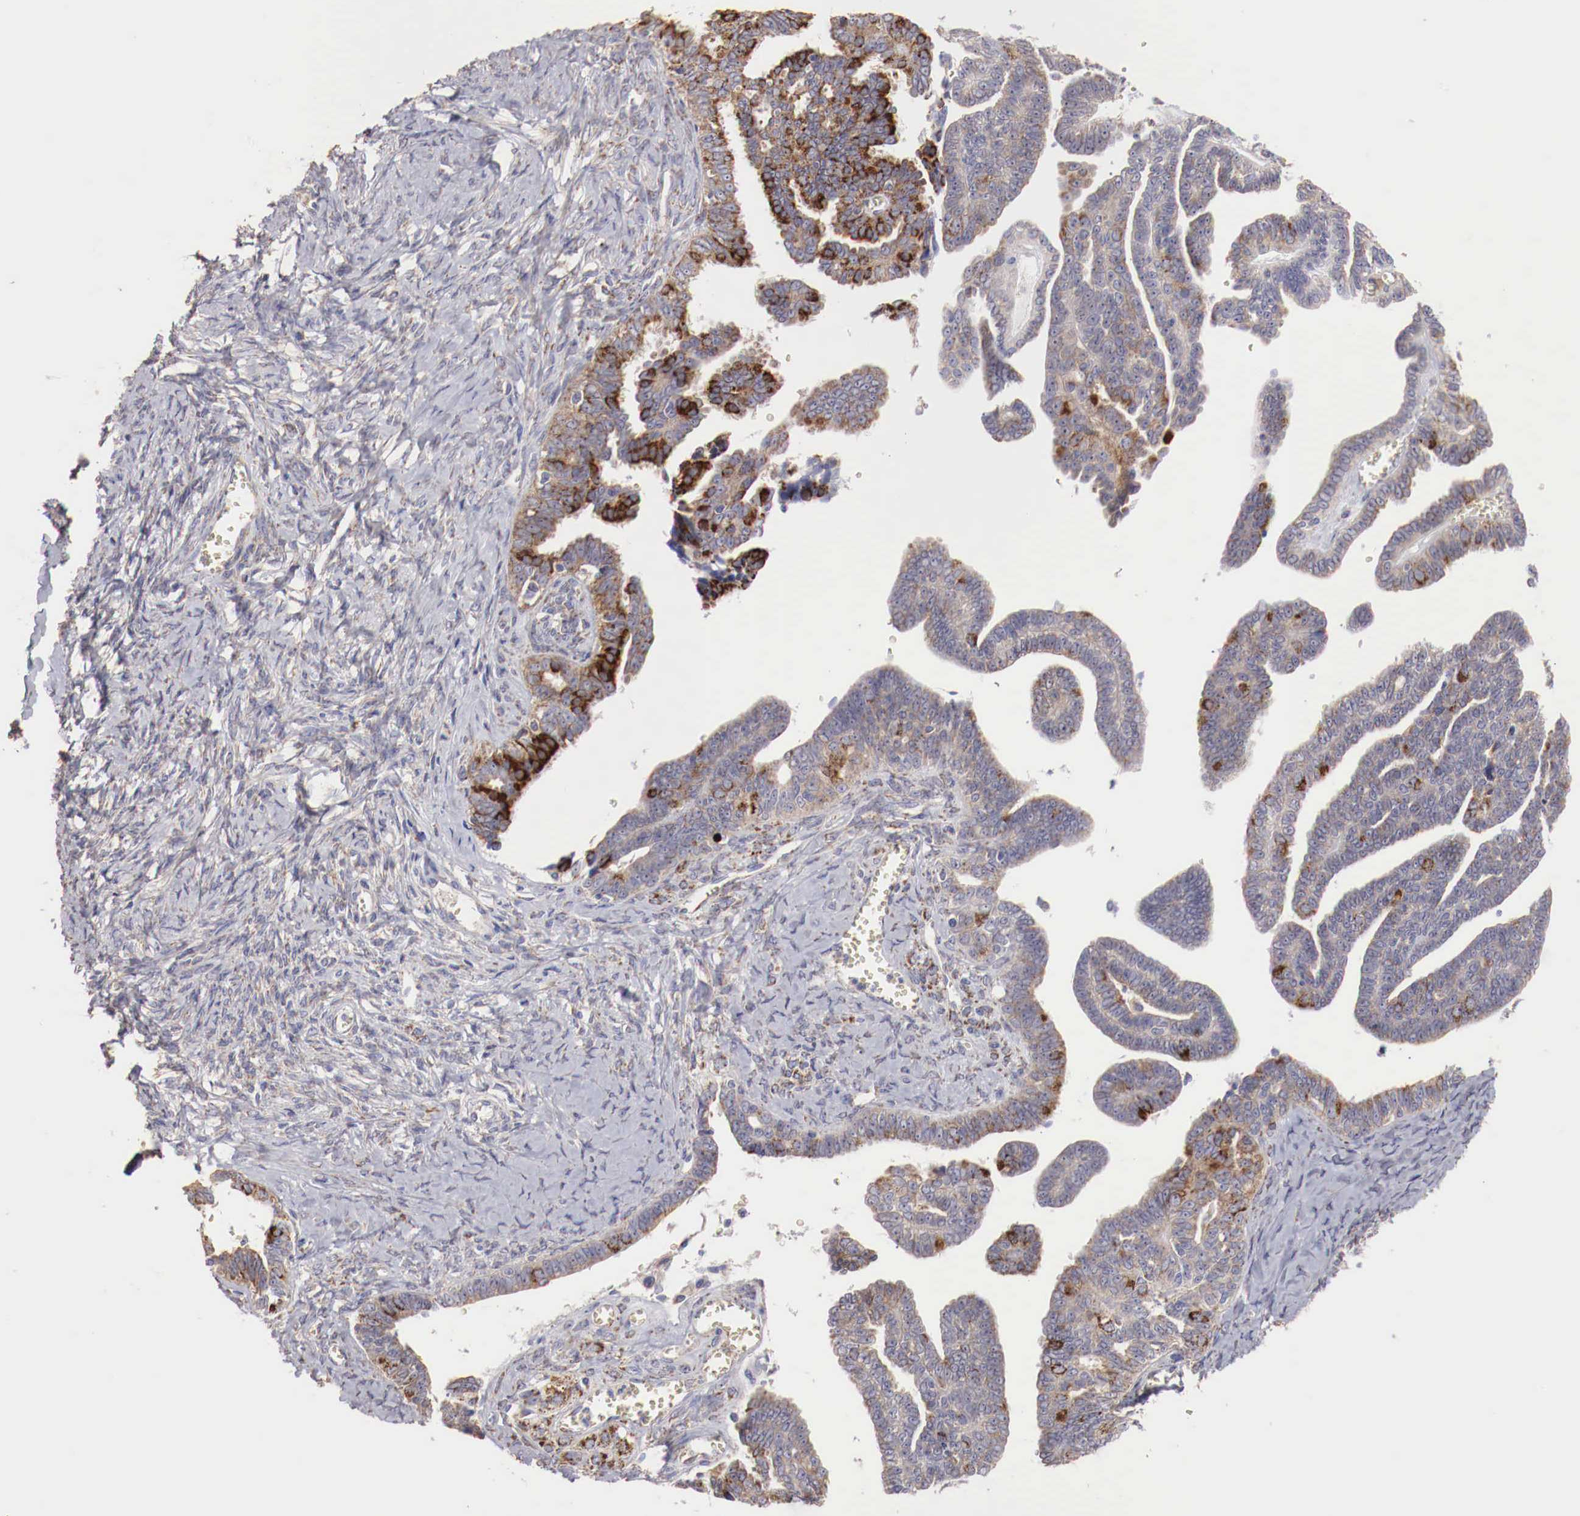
{"staining": {"intensity": "moderate", "quantity": ">75%", "location": "cytoplasmic/membranous"}, "tissue": "ovarian cancer", "cell_type": "Tumor cells", "image_type": "cancer", "snomed": [{"axis": "morphology", "description": "Cystadenocarcinoma, serous, NOS"}, {"axis": "topography", "description": "Ovary"}], "caption": "A brown stain shows moderate cytoplasmic/membranous expression of a protein in ovarian cancer tumor cells.", "gene": "XPNPEP3", "patient": {"sex": "female", "age": 71}}